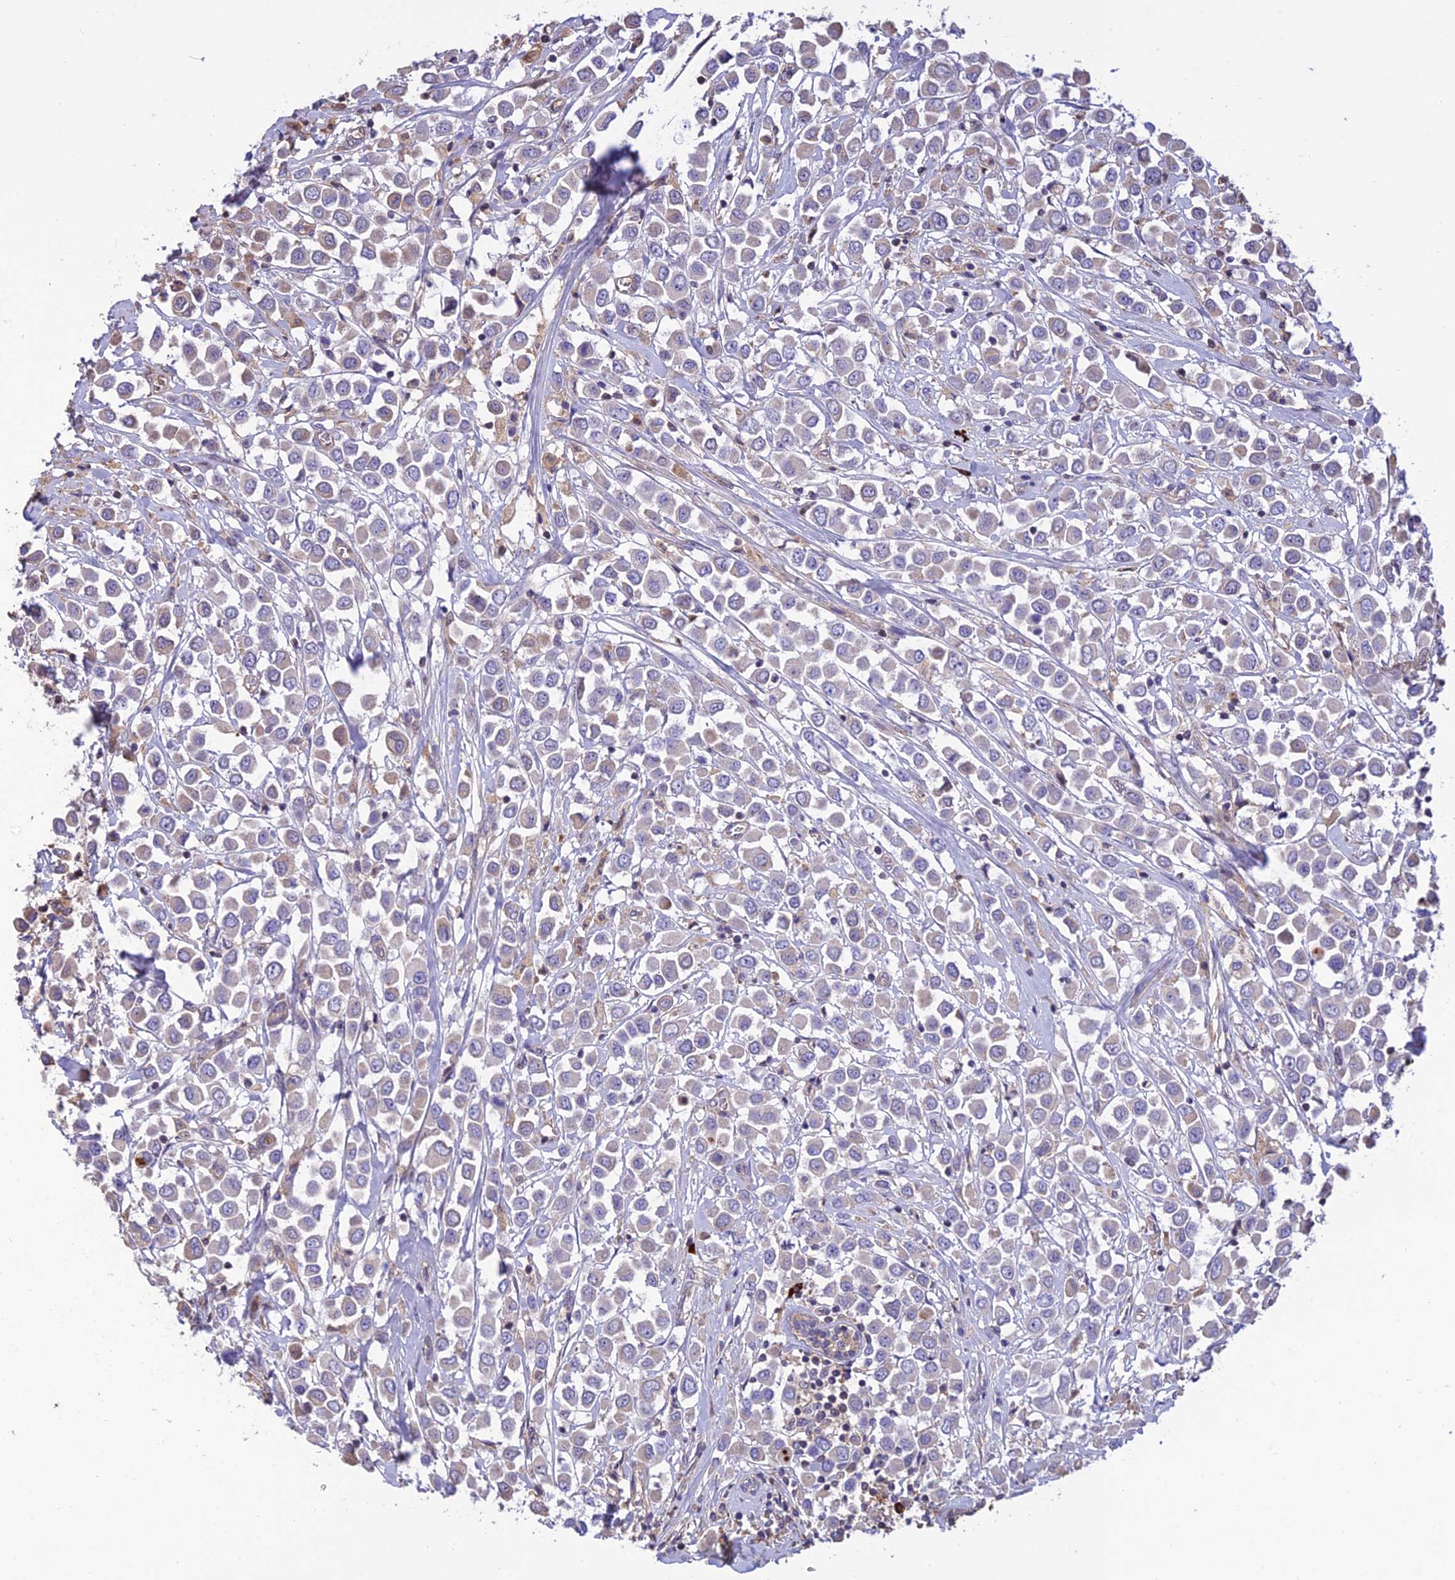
{"staining": {"intensity": "weak", "quantity": "25%-75%", "location": "cytoplasmic/membranous"}, "tissue": "breast cancer", "cell_type": "Tumor cells", "image_type": "cancer", "snomed": [{"axis": "morphology", "description": "Duct carcinoma"}, {"axis": "topography", "description": "Breast"}], "caption": "Infiltrating ductal carcinoma (breast) stained with a protein marker shows weak staining in tumor cells.", "gene": "MIOS", "patient": {"sex": "female", "age": 61}}